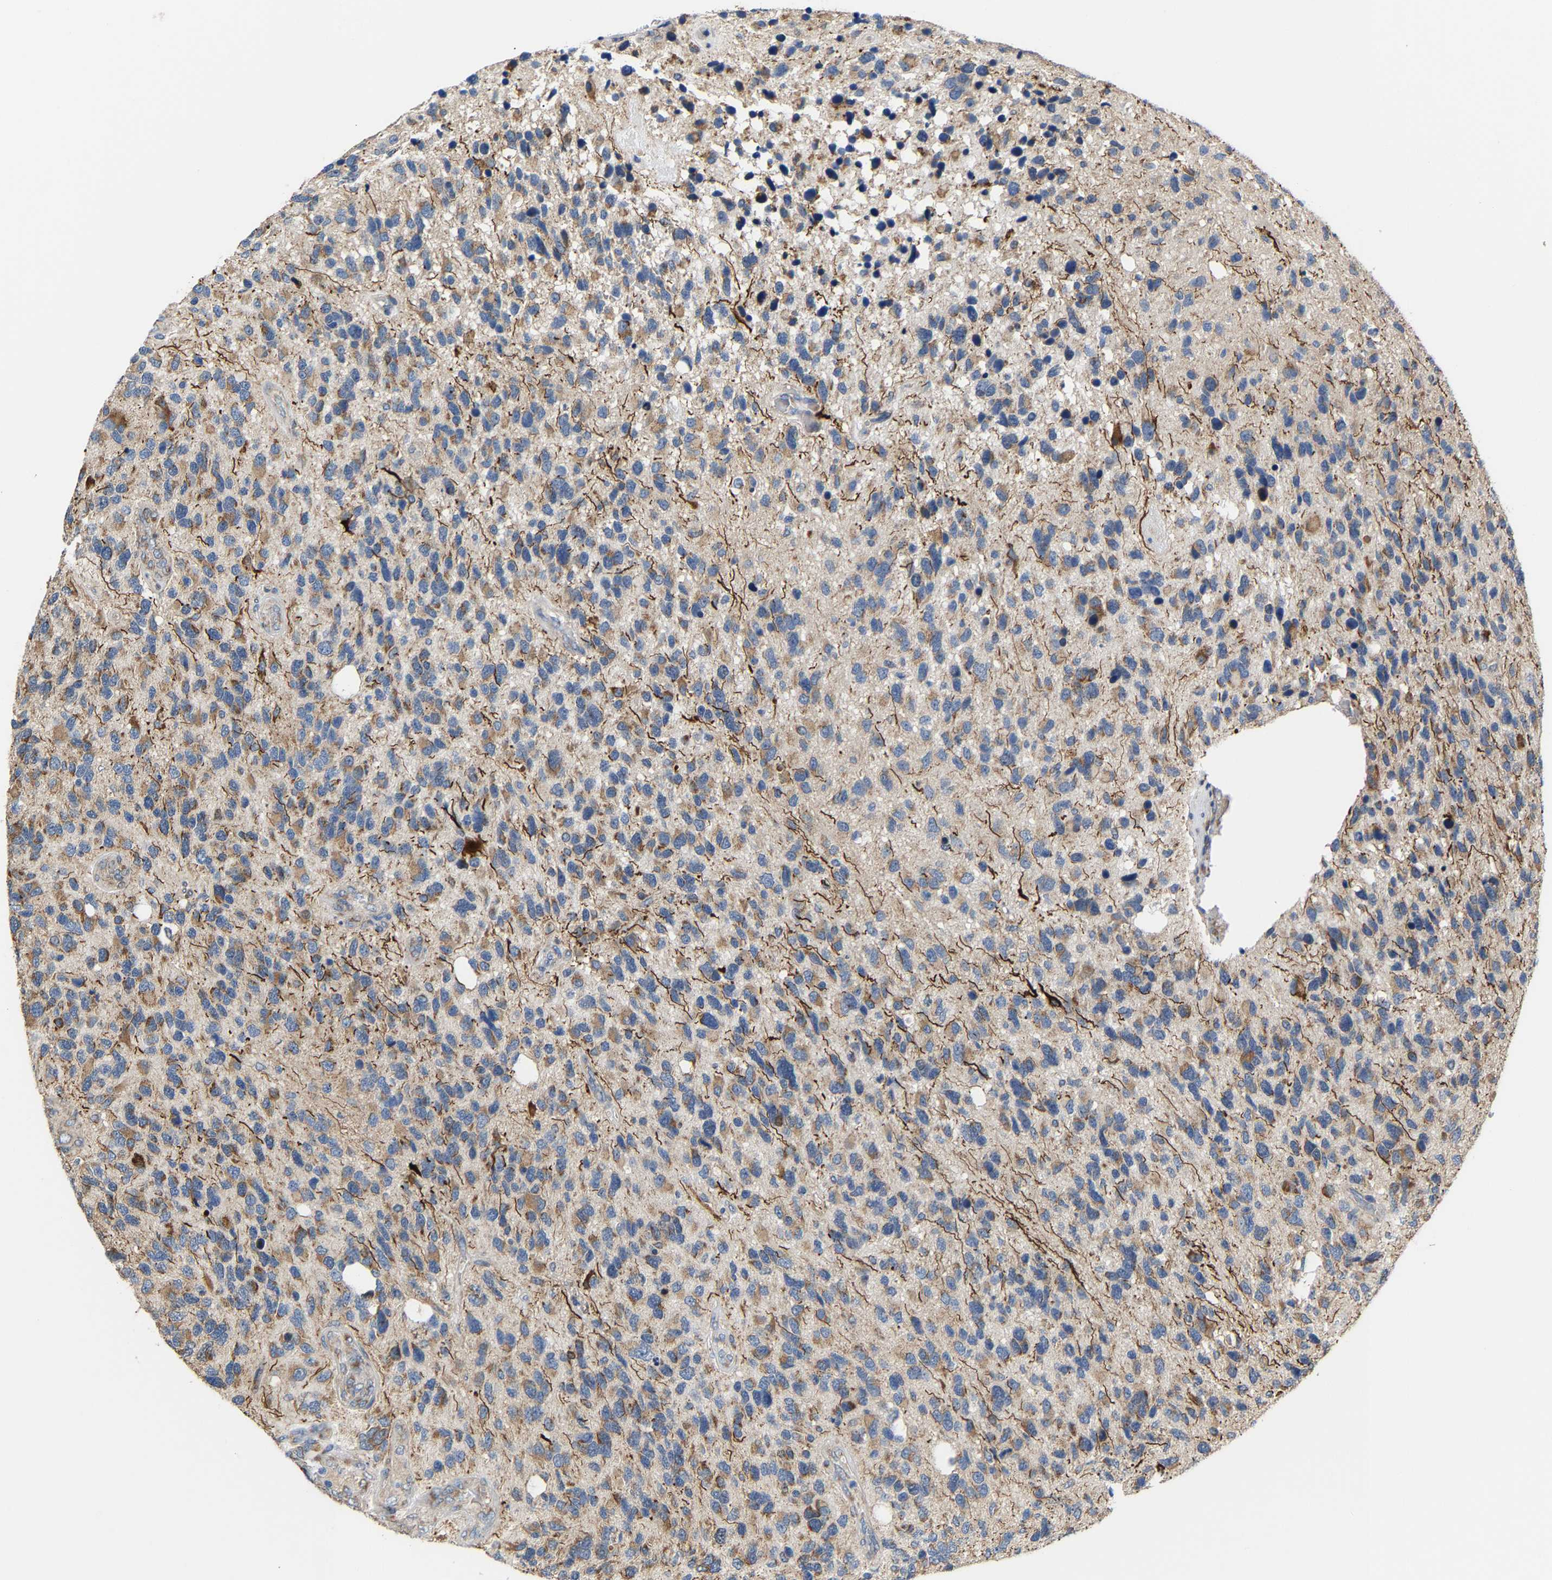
{"staining": {"intensity": "moderate", "quantity": "25%-75%", "location": "cytoplasmic/membranous"}, "tissue": "glioma", "cell_type": "Tumor cells", "image_type": "cancer", "snomed": [{"axis": "morphology", "description": "Glioma, malignant, High grade"}, {"axis": "topography", "description": "Brain"}], "caption": "Malignant glioma (high-grade) was stained to show a protein in brown. There is medium levels of moderate cytoplasmic/membranous positivity in about 25%-75% of tumor cells.", "gene": "TMEM168", "patient": {"sex": "female", "age": 58}}